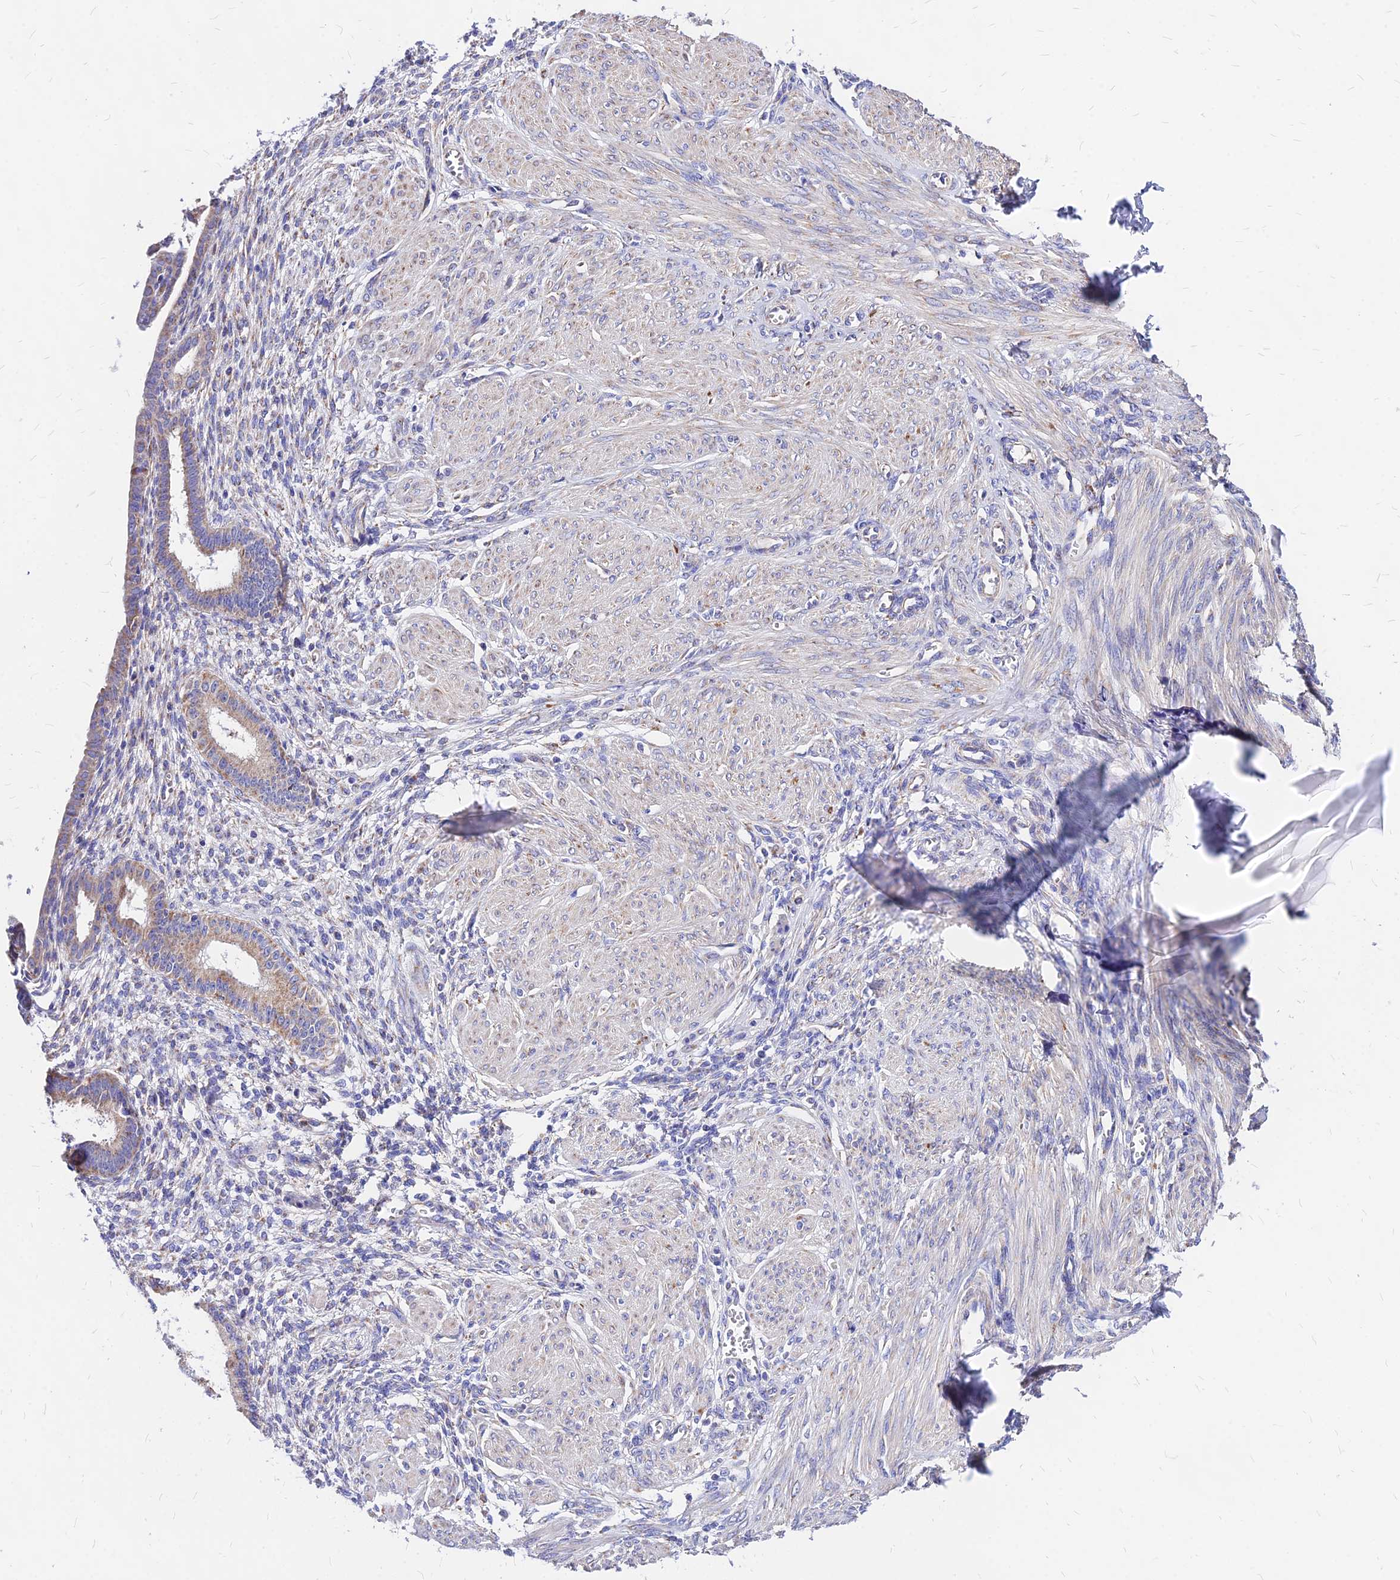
{"staining": {"intensity": "negative", "quantity": "none", "location": "none"}, "tissue": "endometrium", "cell_type": "Cells in endometrial stroma", "image_type": "normal", "snomed": [{"axis": "morphology", "description": "Normal tissue, NOS"}, {"axis": "topography", "description": "Endometrium"}], "caption": "A high-resolution micrograph shows IHC staining of unremarkable endometrium, which displays no significant staining in cells in endometrial stroma. (DAB immunohistochemistry (IHC) with hematoxylin counter stain).", "gene": "MRPL3", "patient": {"sex": "female", "age": 72}}